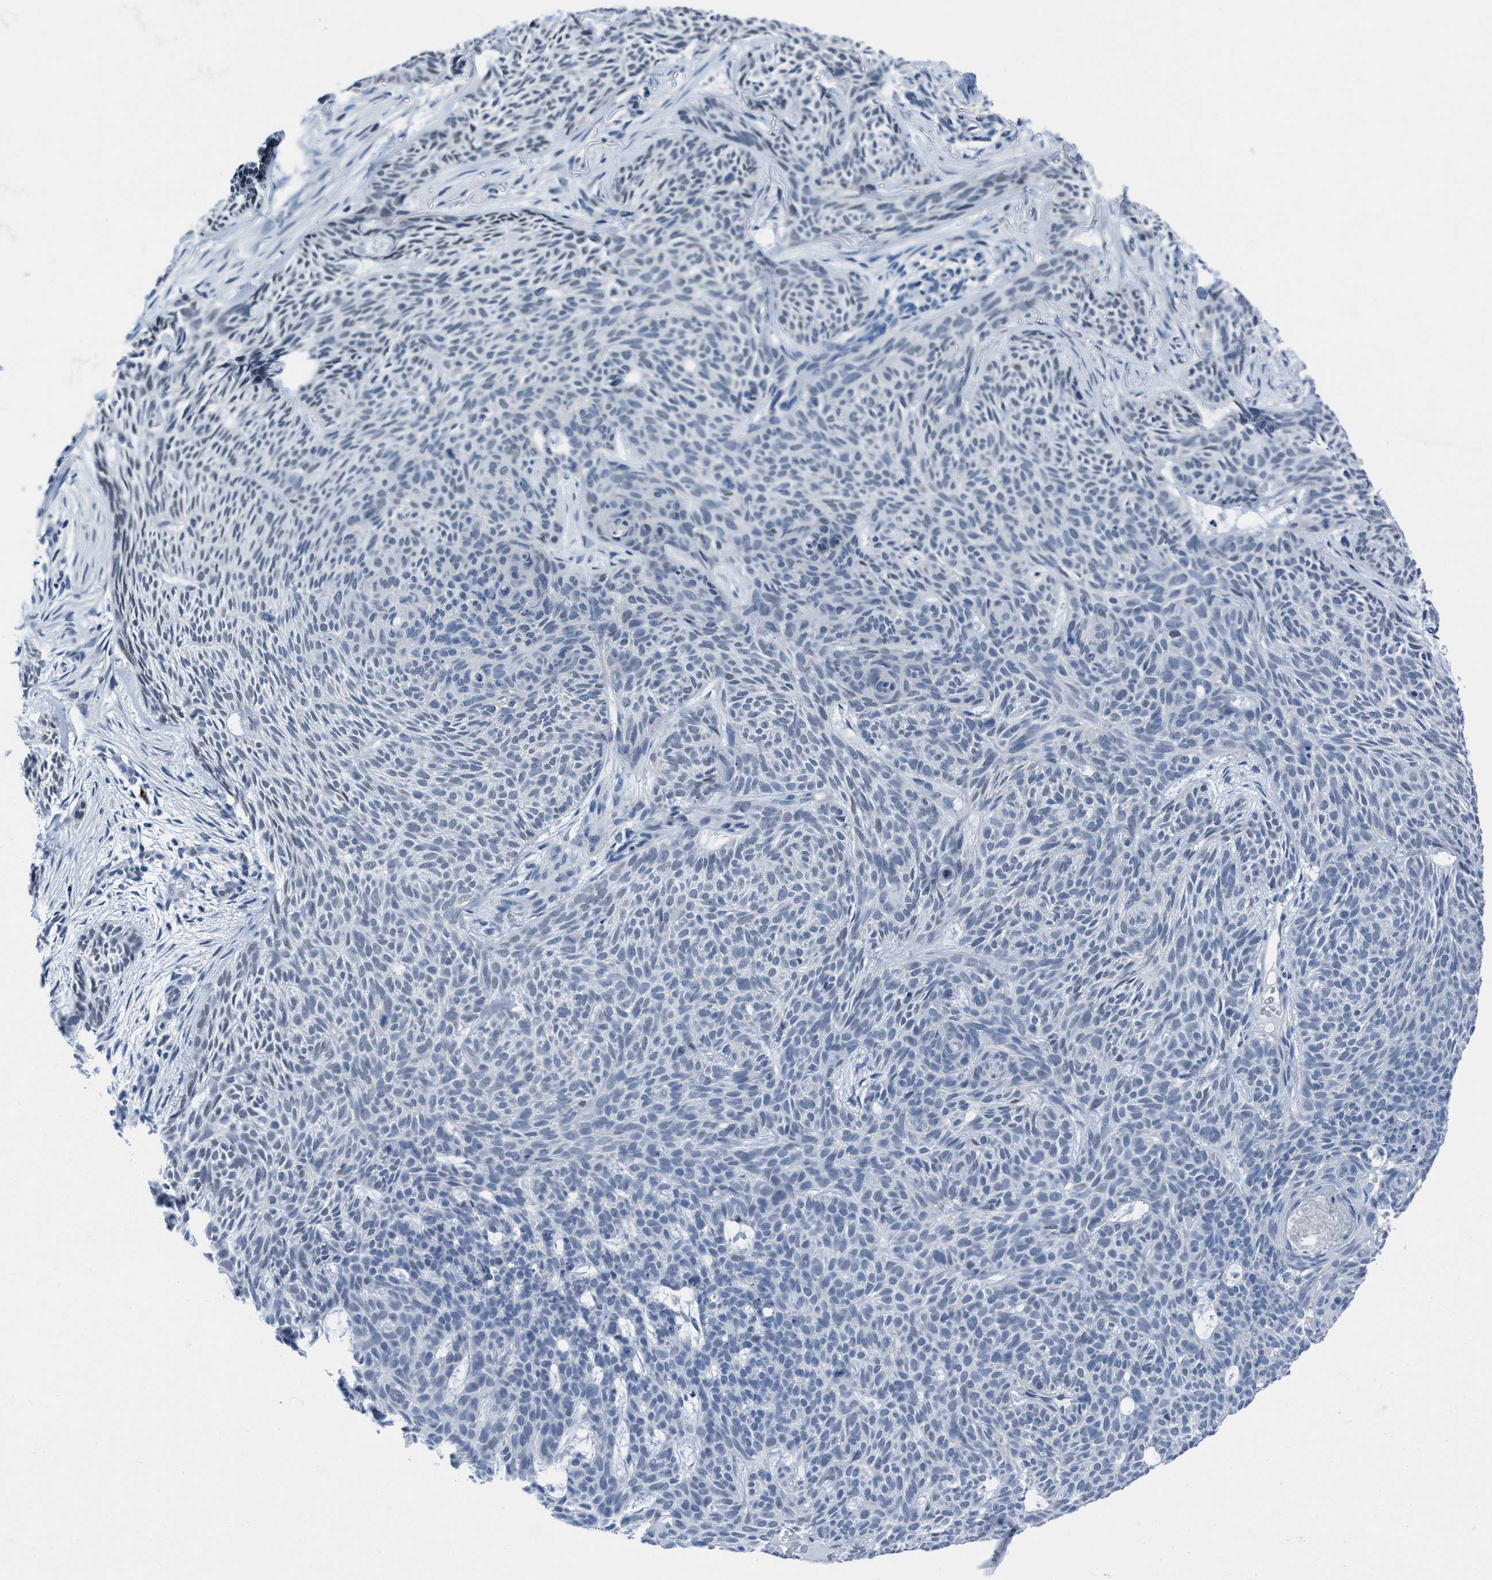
{"staining": {"intensity": "negative", "quantity": "none", "location": "none"}, "tissue": "skin cancer", "cell_type": "Tumor cells", "image_type": "cancer", "snomed": [{"axis": "morphology", "description": "Basal cell carcinoma"}, {"axis": "topography", "description": "Skin"}], "caption": "Protein analysis of basal cell carcinoma (skin) reveals no significant expression in tumor cells. (Stains: DAB immunohistochemistry (IHC) with hematoxylin counter stain, Microscopy: brightfield microscopy at high magnification).", "gene": "DNAI1", "patient": {"sex": "female", "age": 59}}